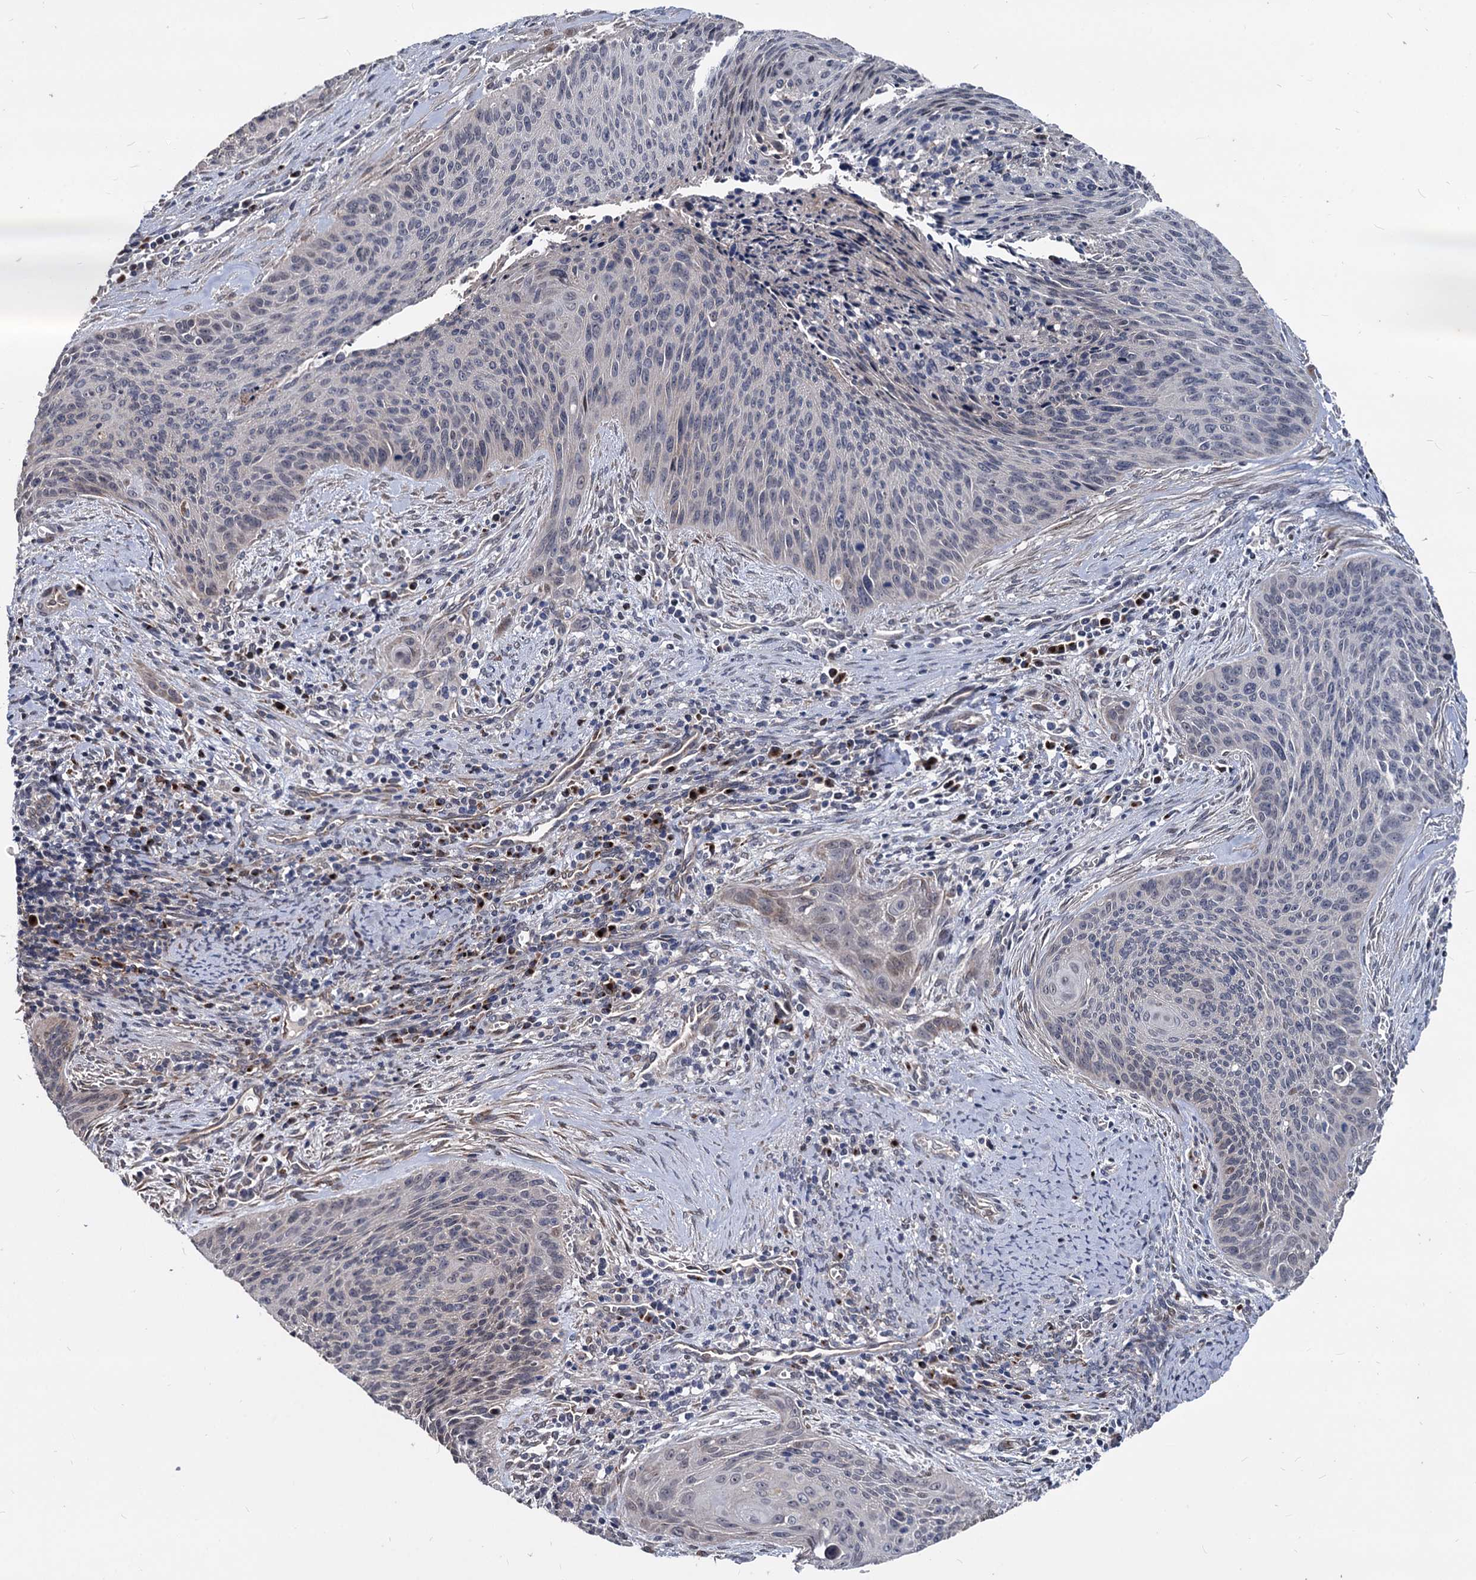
{"staining": {"intensity": "negative", "quantity": "none", "location": "none"}, "tissue": "cervical cancer", "cell_type": "Tumor cells", "image_type": "cancer", "snomed": [{"axis": "morphology", "description": "Squamous cell carcinoma, NOS"}, {"axis": "topography", "description": "Cervix"}], "caption": "High power microscopy micrograph of an immunohistochemistry (IHC) photomicrograph of cervical squamous cell carcinoma, revealing no significant expression in tumor cells.", "gene": "SMAGP", "patient": {"sex": "female", "age": 55}}